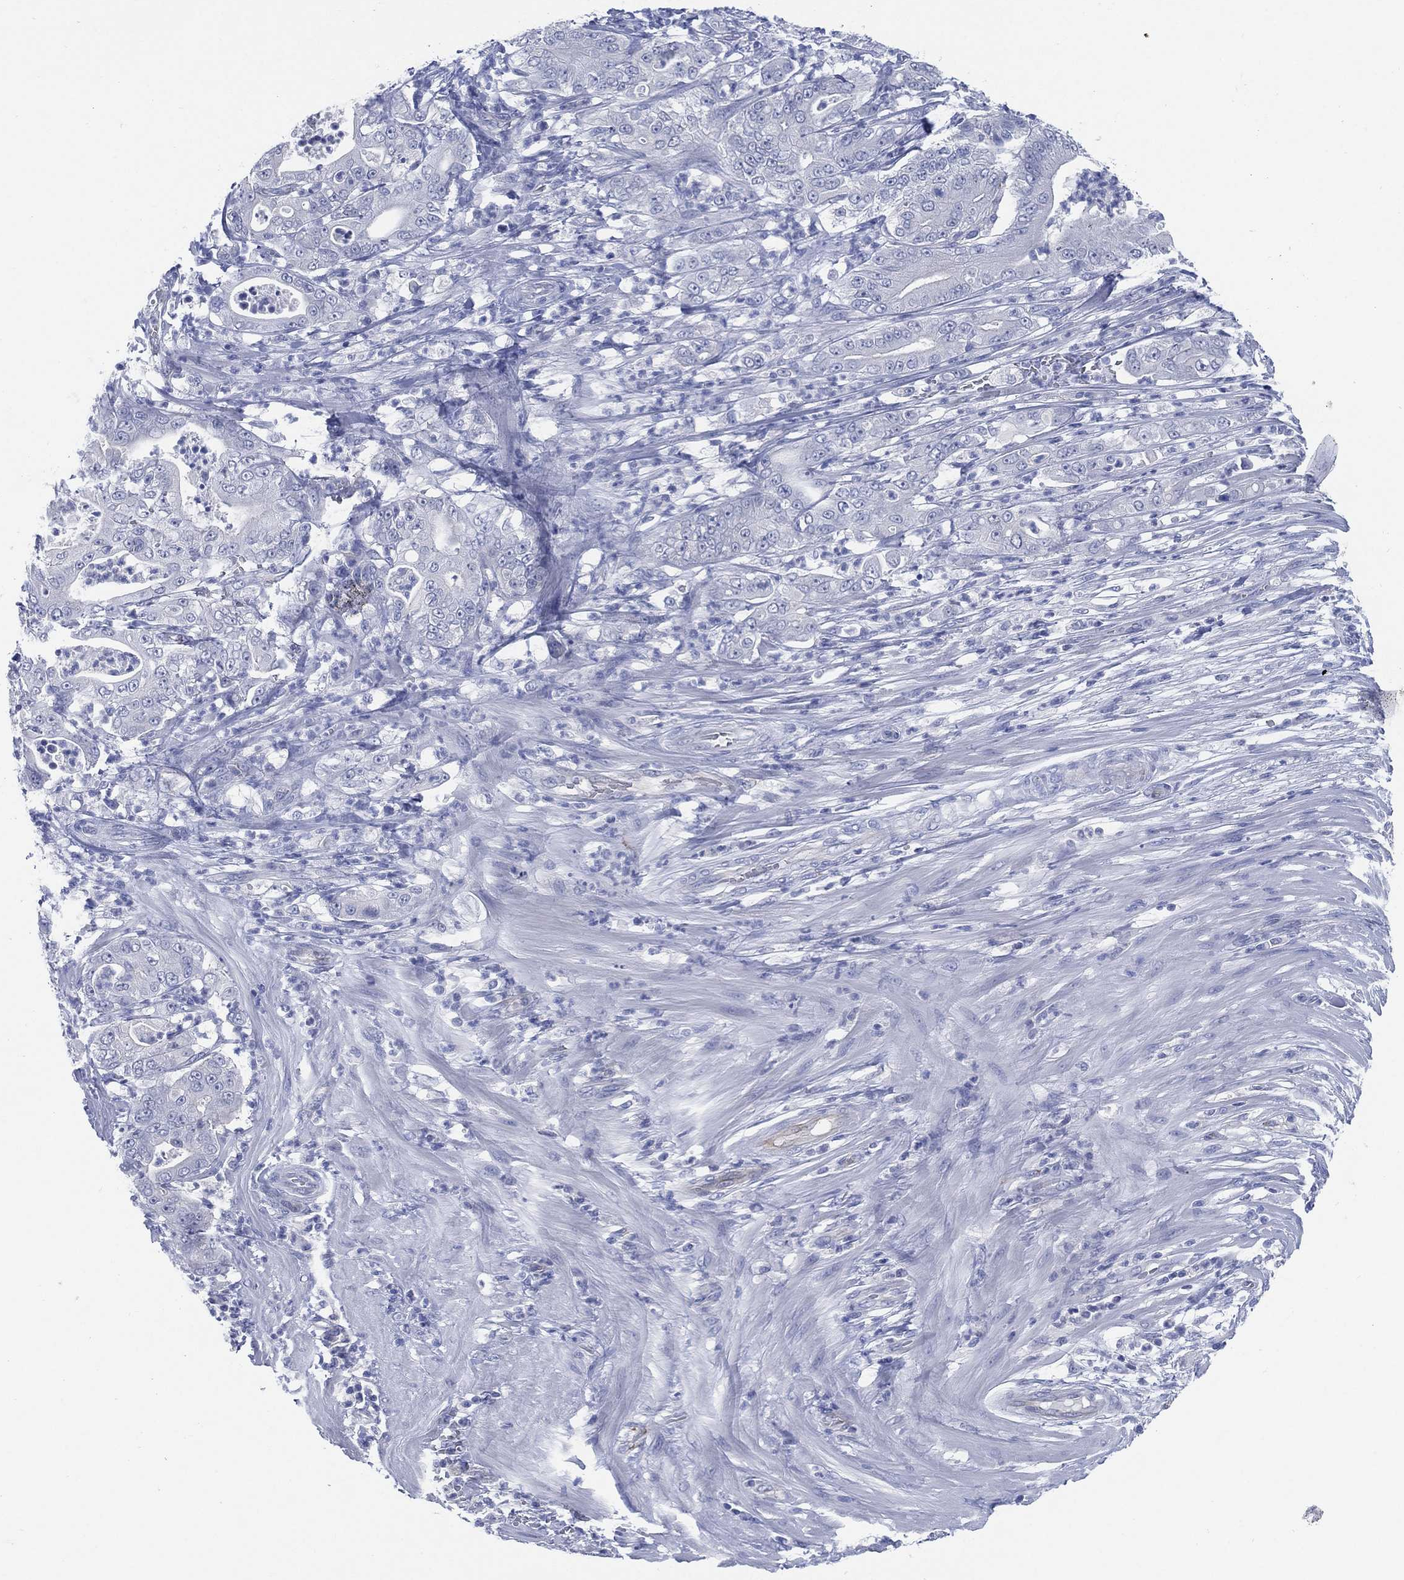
{"staining": {"intensity": "negative", "quantity": "none", "location": "none"}, "tissue": "pancreatic cancer", "cell_type": "Tumor cells", "image_type": "cancer", "snomed": [{"axis": "morphology", "description": "Adenocarcinoma, NOS"}, {"axis": "topography", "description": "Pancreas"}], "caption": "Histopathology image shows no significant protein positivity in tumor cells of pancreatic adenocarcinoma.", "gene": "C5orf46", "patient": {"sex": "male", "age": 71}}